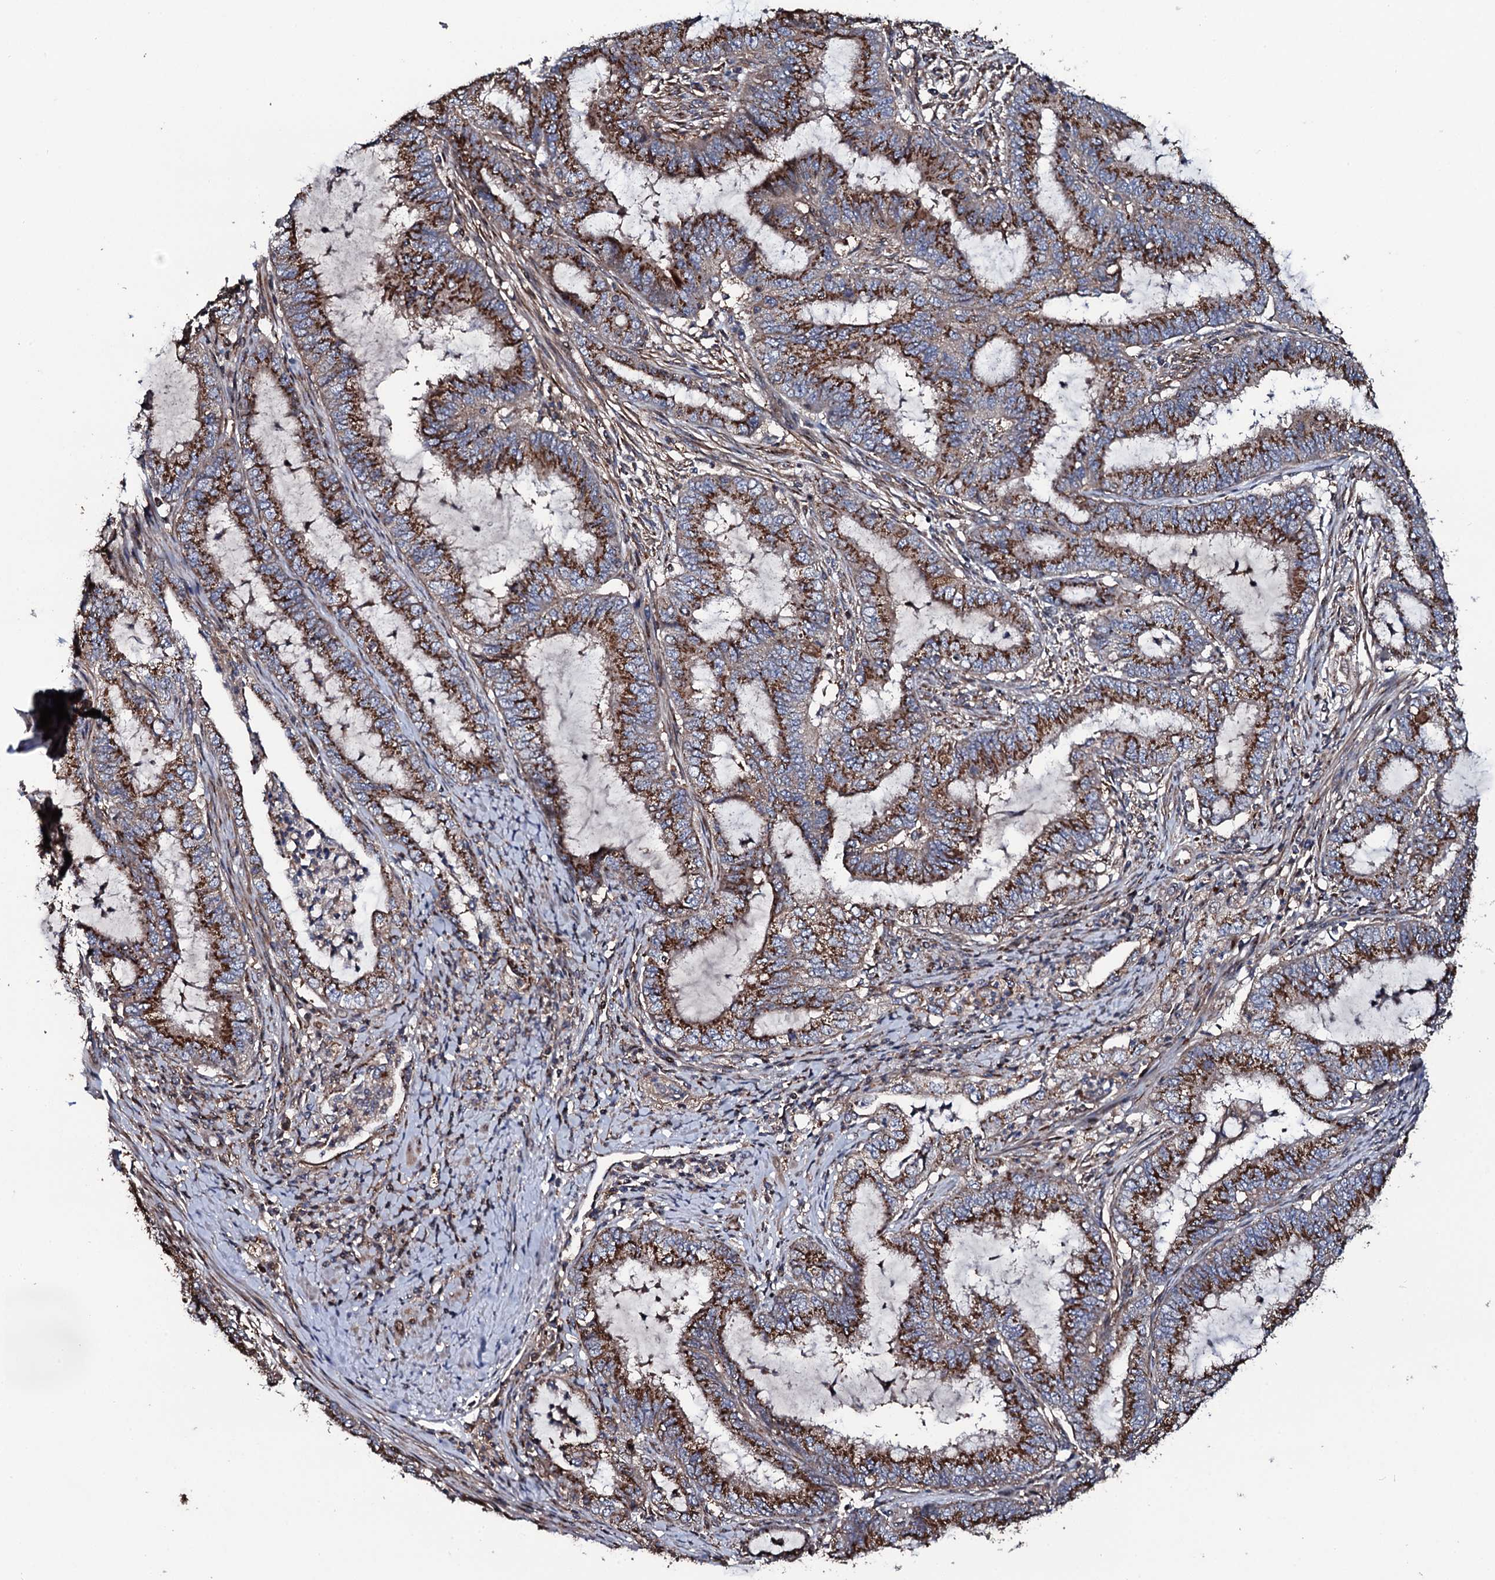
{"staining": {"intensity": "strong", "quantity": ">75%", "location": "cytoplasmic/membranous"}, "tissue": "endometrial cancer", "cell_type": "Tumor cells", "image_type": "cancer", "snomed": [{"axis": "morphology", "description": "Adenocarcinoma, NOS"}, {"axis": "topography", "description": "Endometrium"}], "caption": "Tumor cells exhibit high levels of strong cytoplasmic/membranous positivity in approximately >75% of cells in human adenocarcinoma (endometrial).", "gene": "PLET1", "patient": {"sex": "female", "age": 51}}